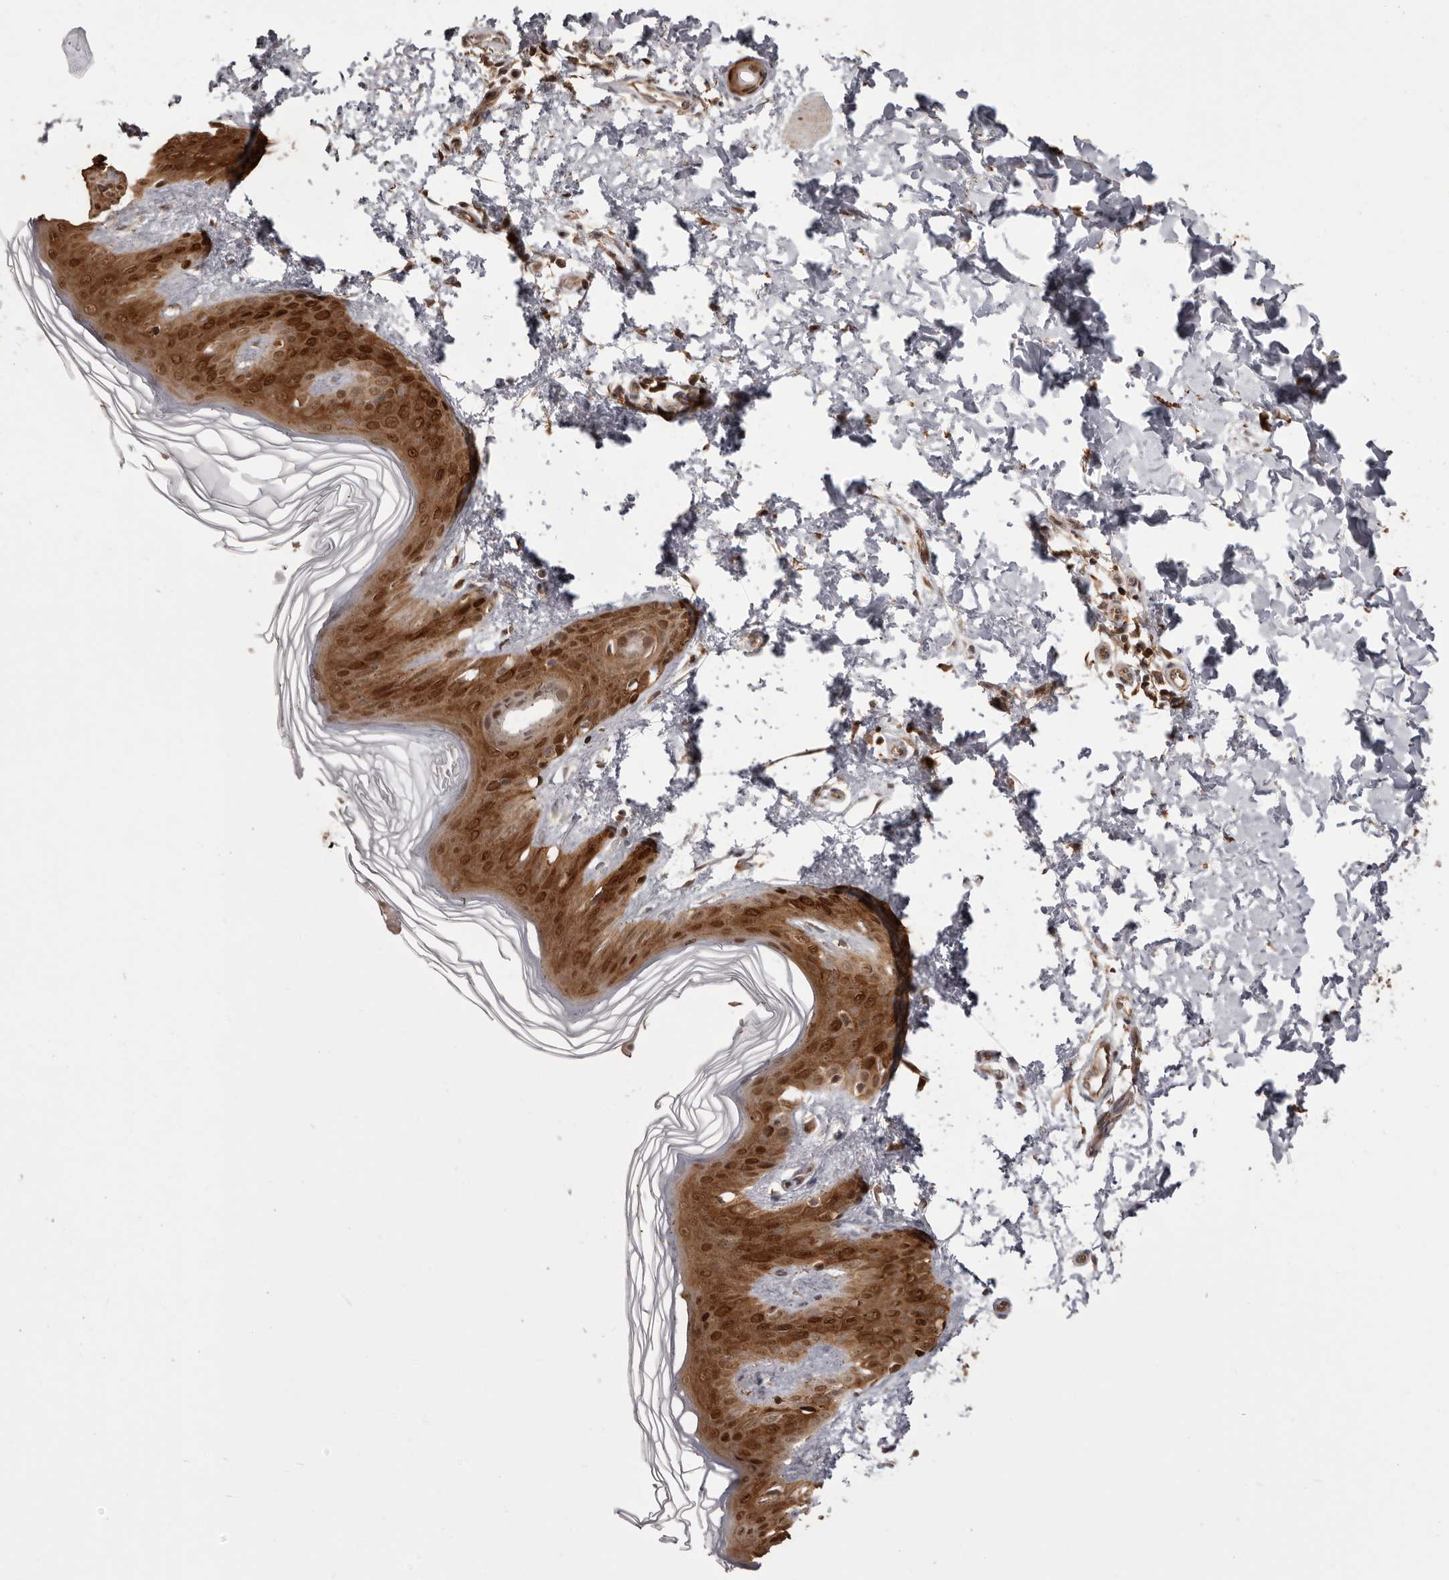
{"staining": {"intensity": "moderate", "quantity": ">75%", "location": "cytoplasmic/membranous"}, "tissue": "skin", "cell_type": "Fibroblasts", "image_type": "normal", "snomed": [{"axis": "morphology", "description": "Normal tissue, NOS"}, {"axis": "morphology", "description": "Neoplasm, benign, NOS"}, {"axis": "topography", "description": "Skin"}, {"axis": "topography", "description": "Soft tissue"}], "caption": "Protein analysis of unremarkable skin reveals moderate cytoplasmic/membranous positivity in about >75% of fibroblasts.", "gene": "GFOD1", "patient": {"sex": "male", "age": 26}}